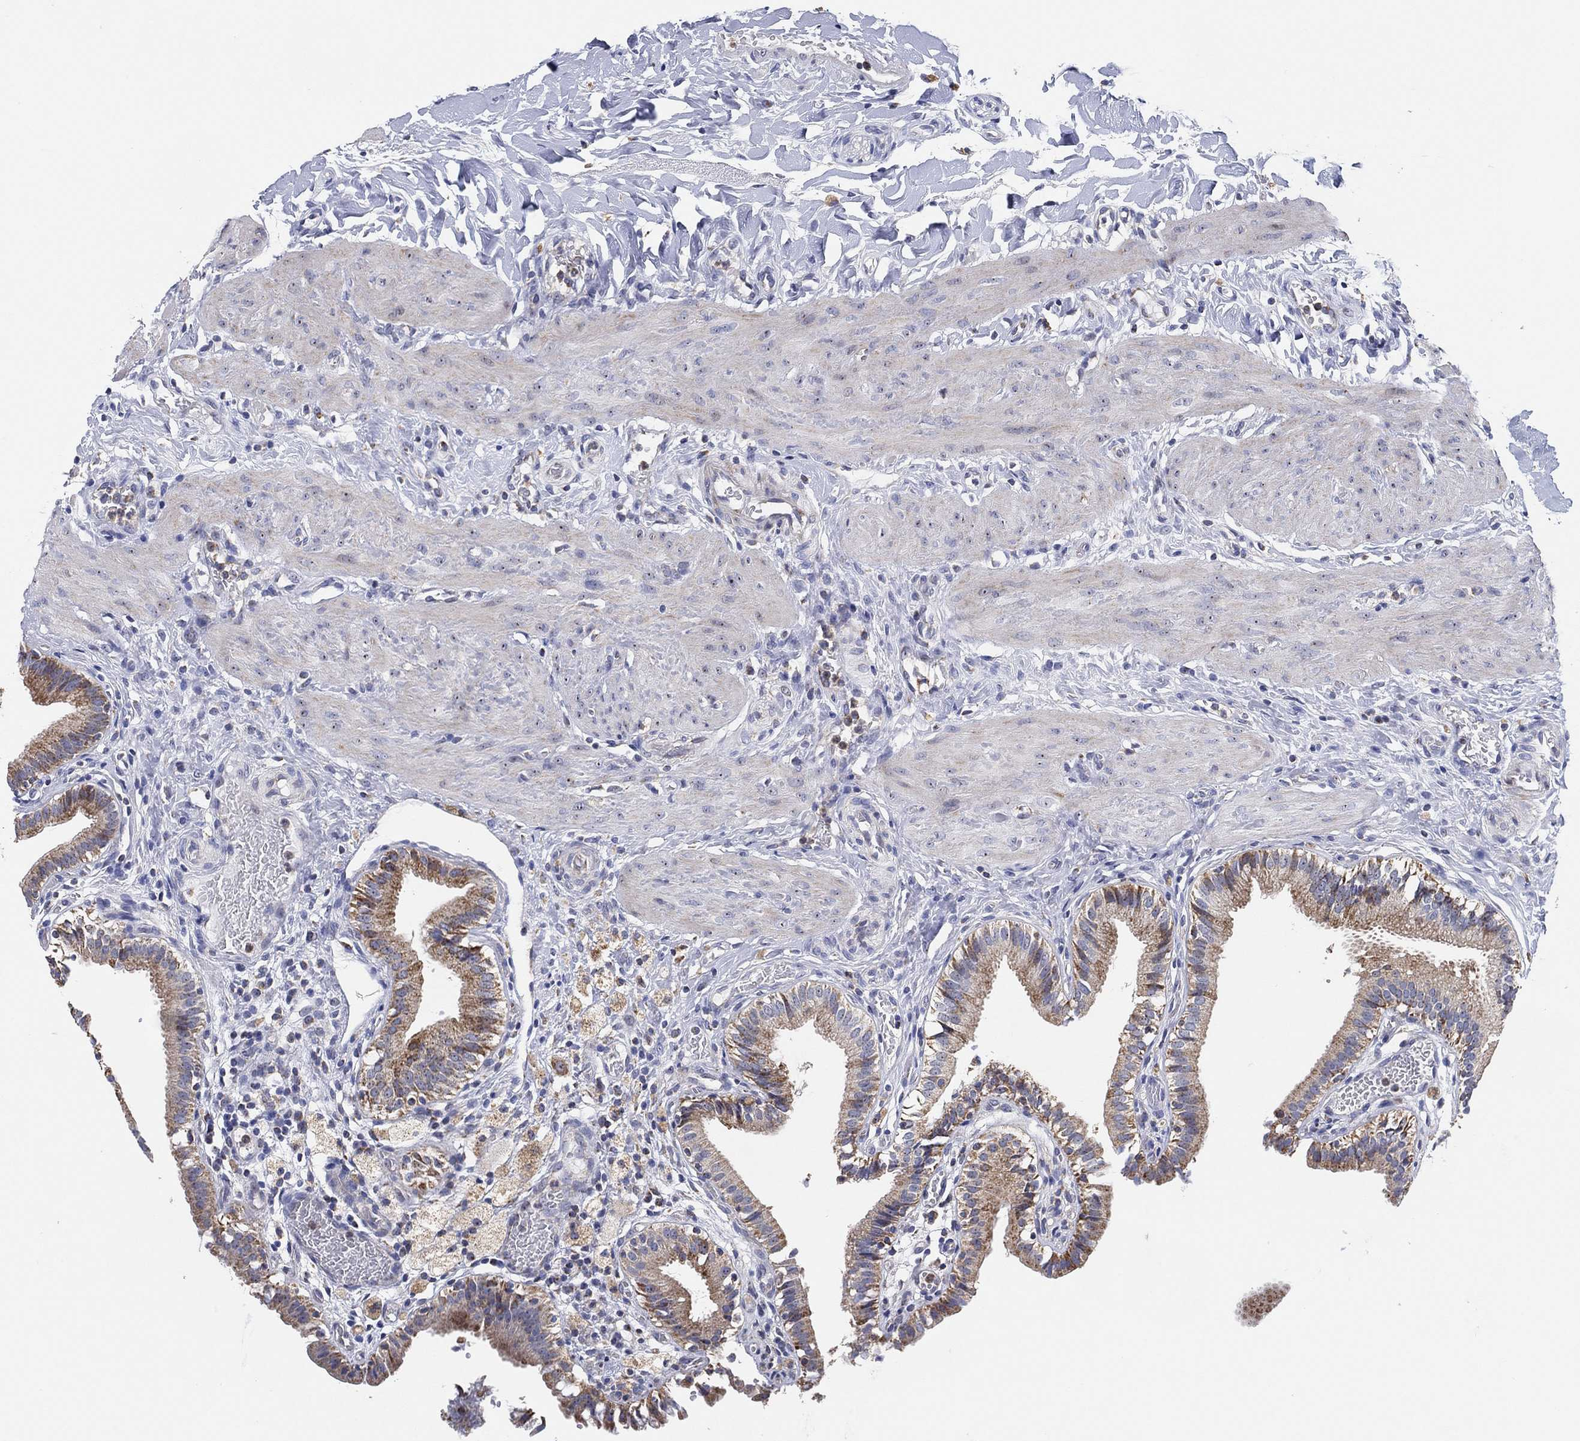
{"staining": {"intensity": "moderate", "quantity": ">75%", "location": "cytoplasmic/membranous"}, "tissue": "gallbladder", "cell_type": "Glandular cells", "image_type": "normal", "snomed": [{"axis": "morphology", "description": "Normal tissue, NOS"}, {"axis": "topography", "description": "Gallbladder"}], "caption": "Normal gallbladder exhibits moderate cytoplasmic/membranous expression in approximately >75% of glandular cells The staining was performed using DAB to visualize the protein expression in brown, while the nuclei were stained in blue with hematoxylin (Magnification: 20x)..", "gene": "GCAT", "patient": {"sex": "female", "age": 24}}